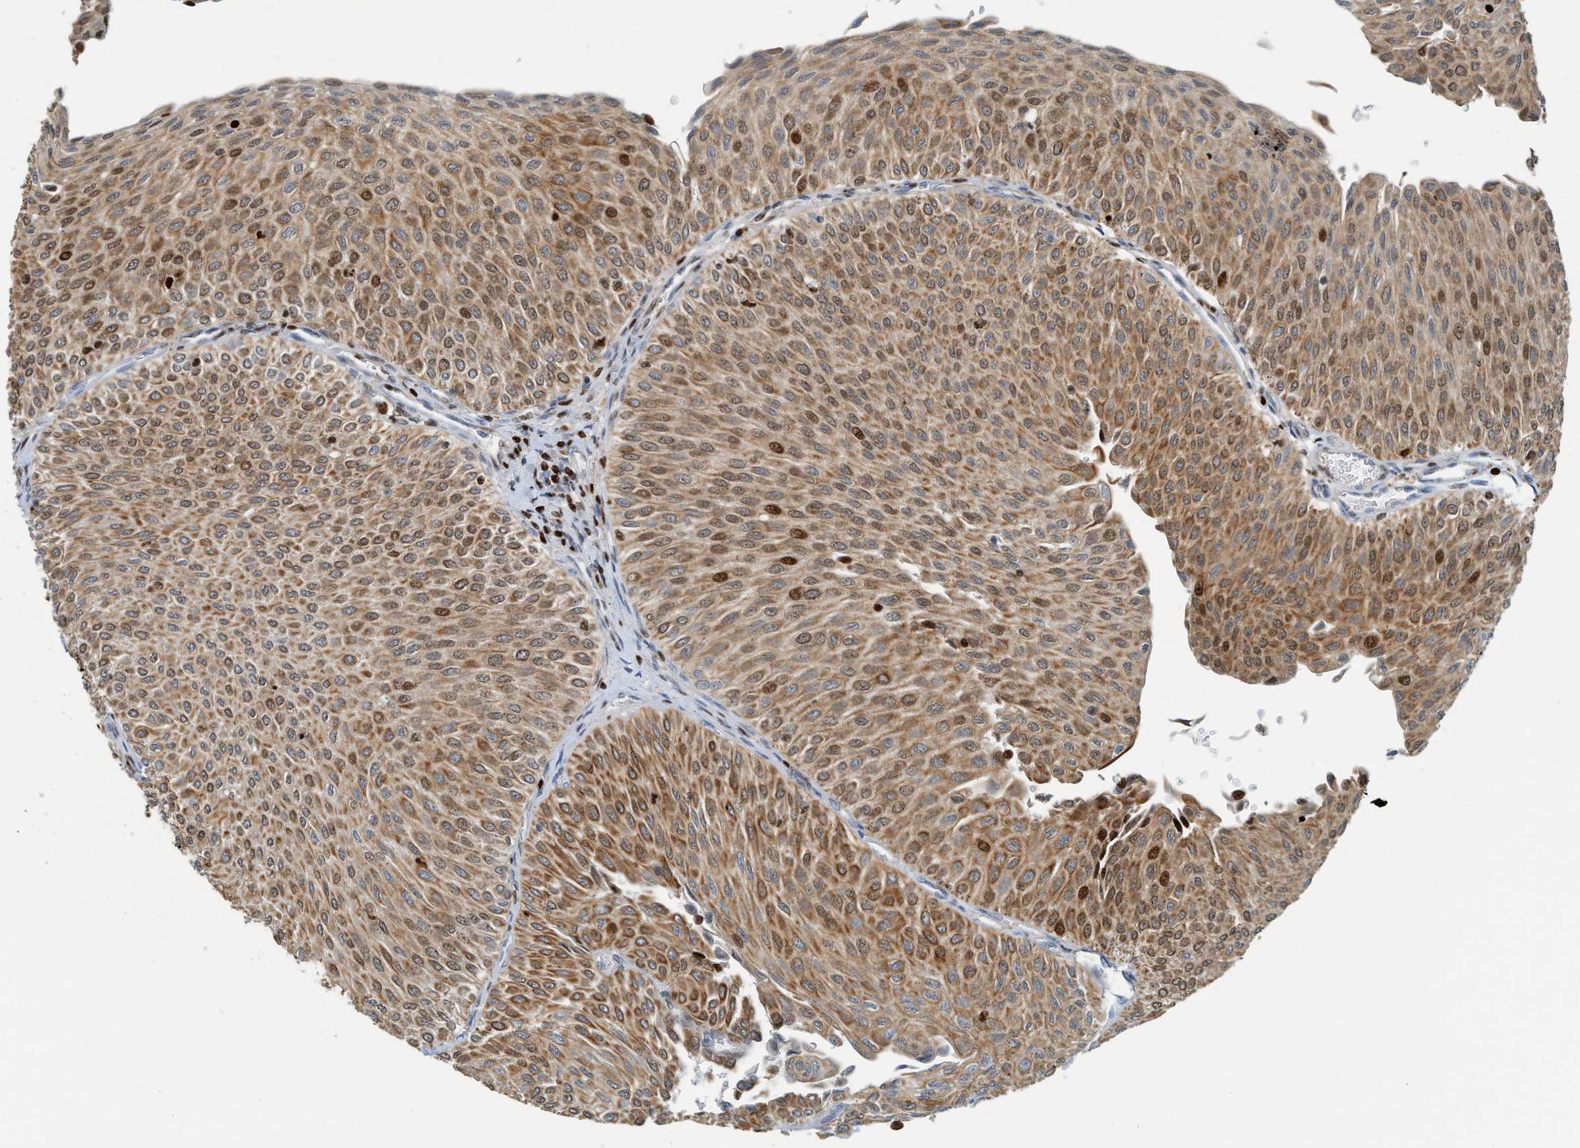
{"staining": {"intensity": "moderate", "quantity": ">75%", "location": "cytoplasmic/membranous,nuclear"}, "tissue": "urothelial cancer", "cell_type": "Tumor cells", "image_type": "cancer", "snomed": [{"axis": "morphology", "description": "Urothelial carcinoma, Low grade"}, {"axis": "topography", "description": "Urinary bladder"}], "caption": "IHC image of neoplastic tissue: human urothelial cancer stained using IHC exhibits medium levels of moderate protein expression localized specifically in the cytoplasmic/membranous and nuclear of tumor cells, appearing as a cytoplasmic/membranous and nuclear brown color.", "gene": "SH3D19", "patient": {"sex": "male", "age": 78}}